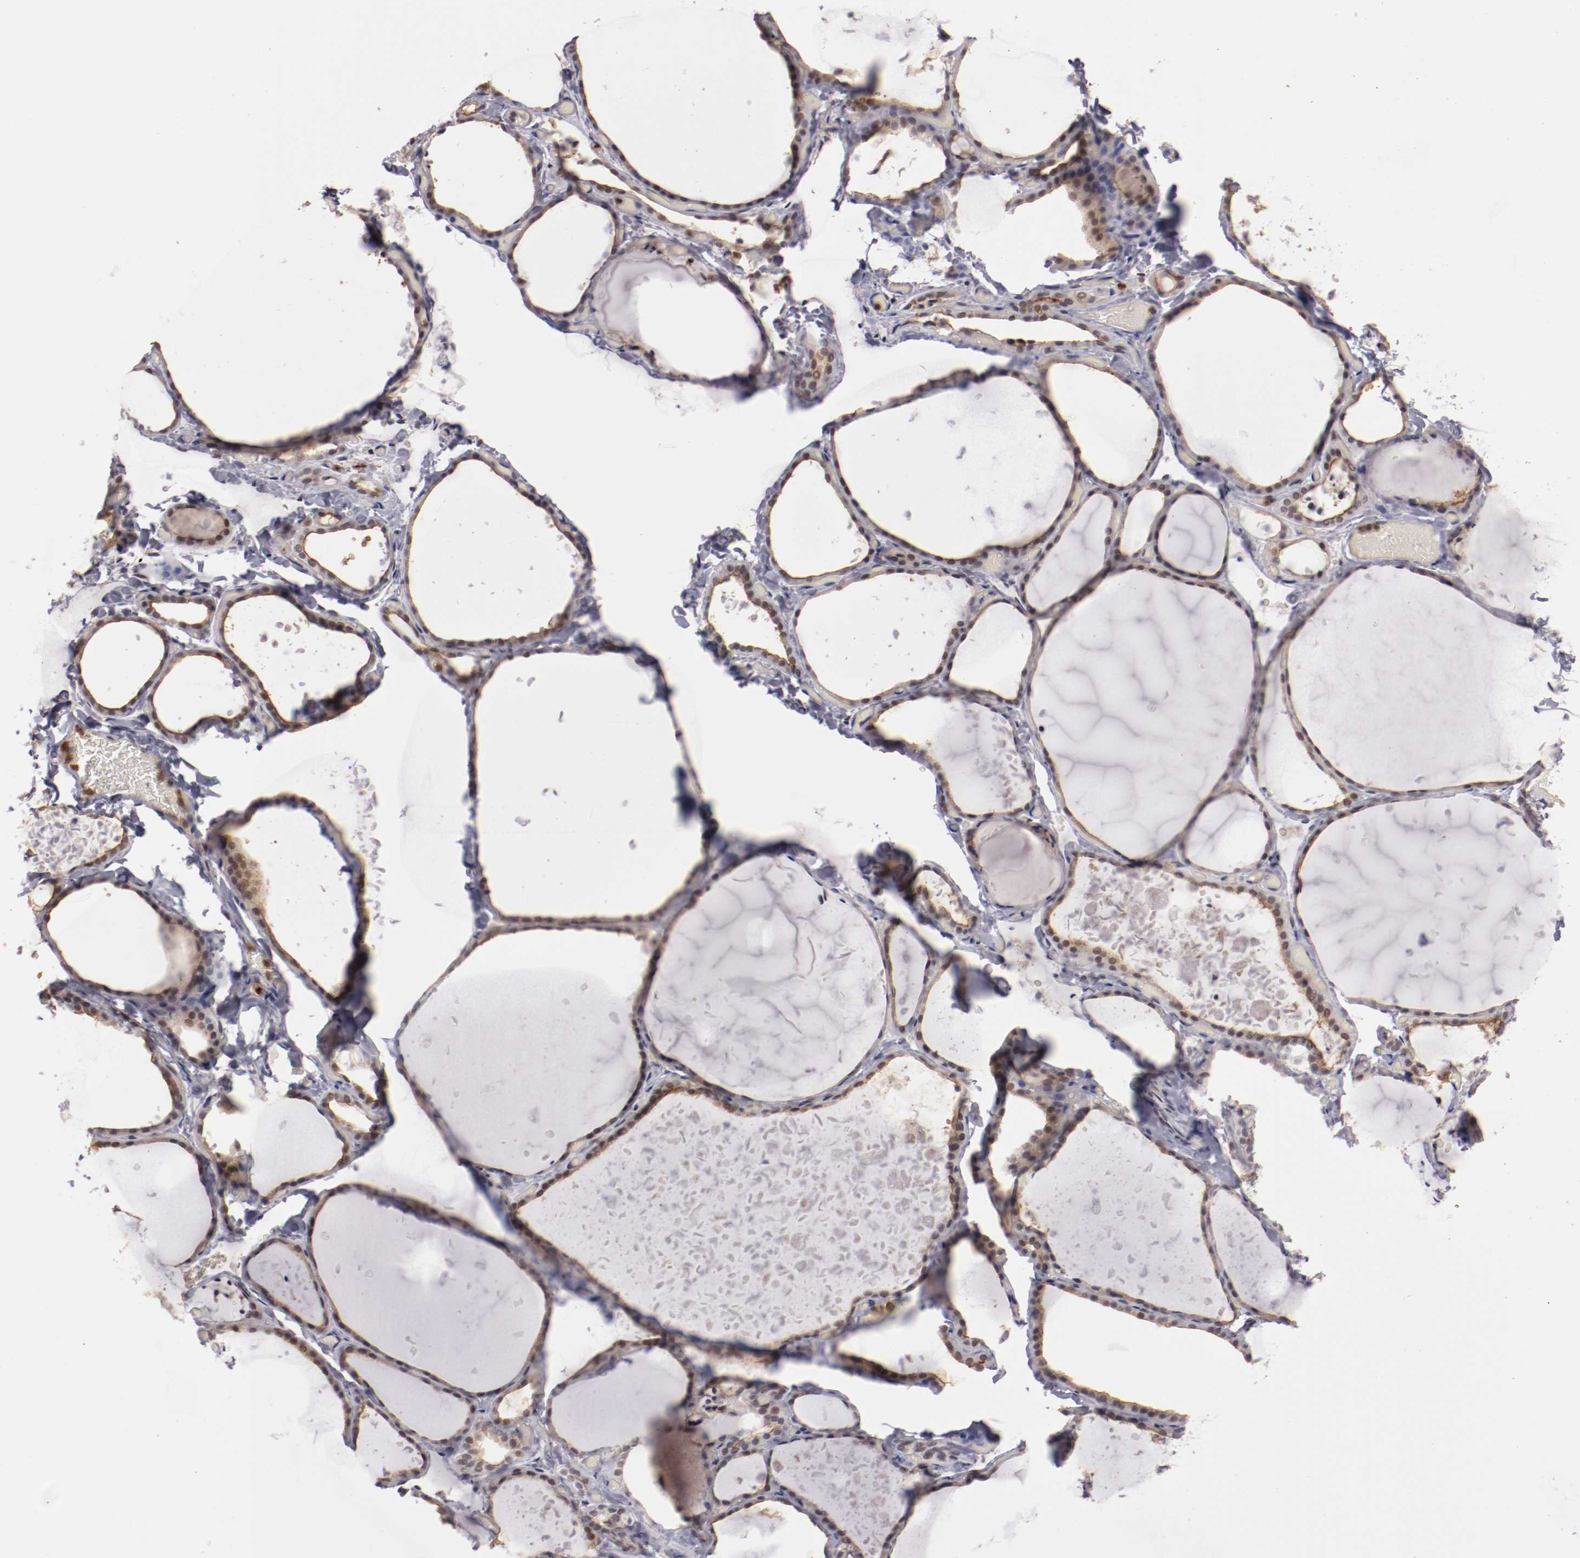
{"staining": {"intensity": "weak", "quantity": ">75%", "location": "cytoplasmic/membranous"}, "tissue": "thyroid gland", "cell_type": "Glandular cells", "image_type": "normal", "snomed": [{"axis": "morphology", "description": "Normal tissue, NOS"}, {"axis": "topography", "description": "Thyroid gland"}], "caption": "Thyroid gland stained with immunohistochemistry demonstrates weak cytoplasmic/membranous positivity in about >75% of glandular cells. The protein of interest is stained brown, and the nuclei are stained in blue (DAB IHC with brightfield microscopy, high magnification).", "gene": "STX3", "patient": {"sex": "female", "age": 22}}